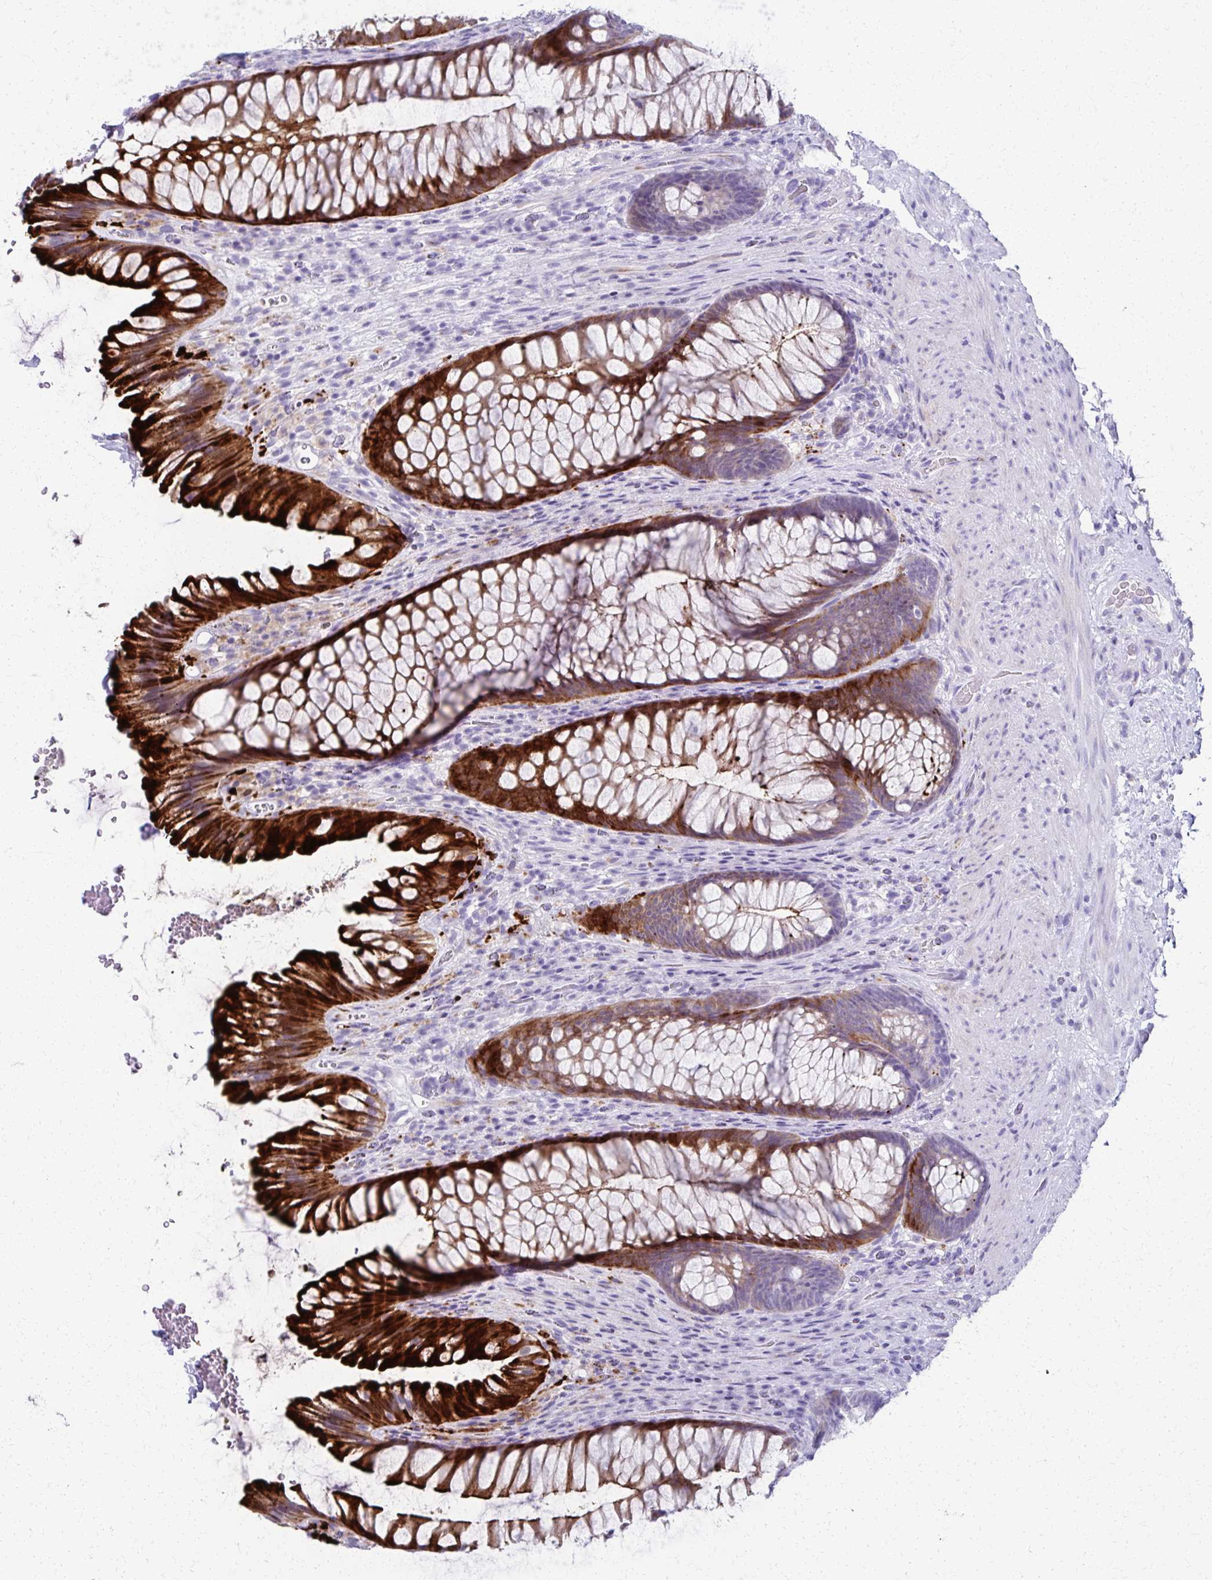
{"staining": {"intensity": "strong", "quantity": "25%-75%", "location": "cytoplasmic/membranous"}, "tissue": "rectum", "cell_type": "Glandular cells", "image_type": "normal", "snomed": [{"axis": "morphology", "description": "Normal tissue, NOS"}, {"axis": "topography", "description": "Rectum"}], "caption": "Protein positivity by immunohistochemistry demonstrates strong cytoplasmic/membranous positivity in approximately 25%-75% of glandular cells in unremarkable rectum.", "gene": "TMEM60", "patient": {"sex": "male", "age": 53}}